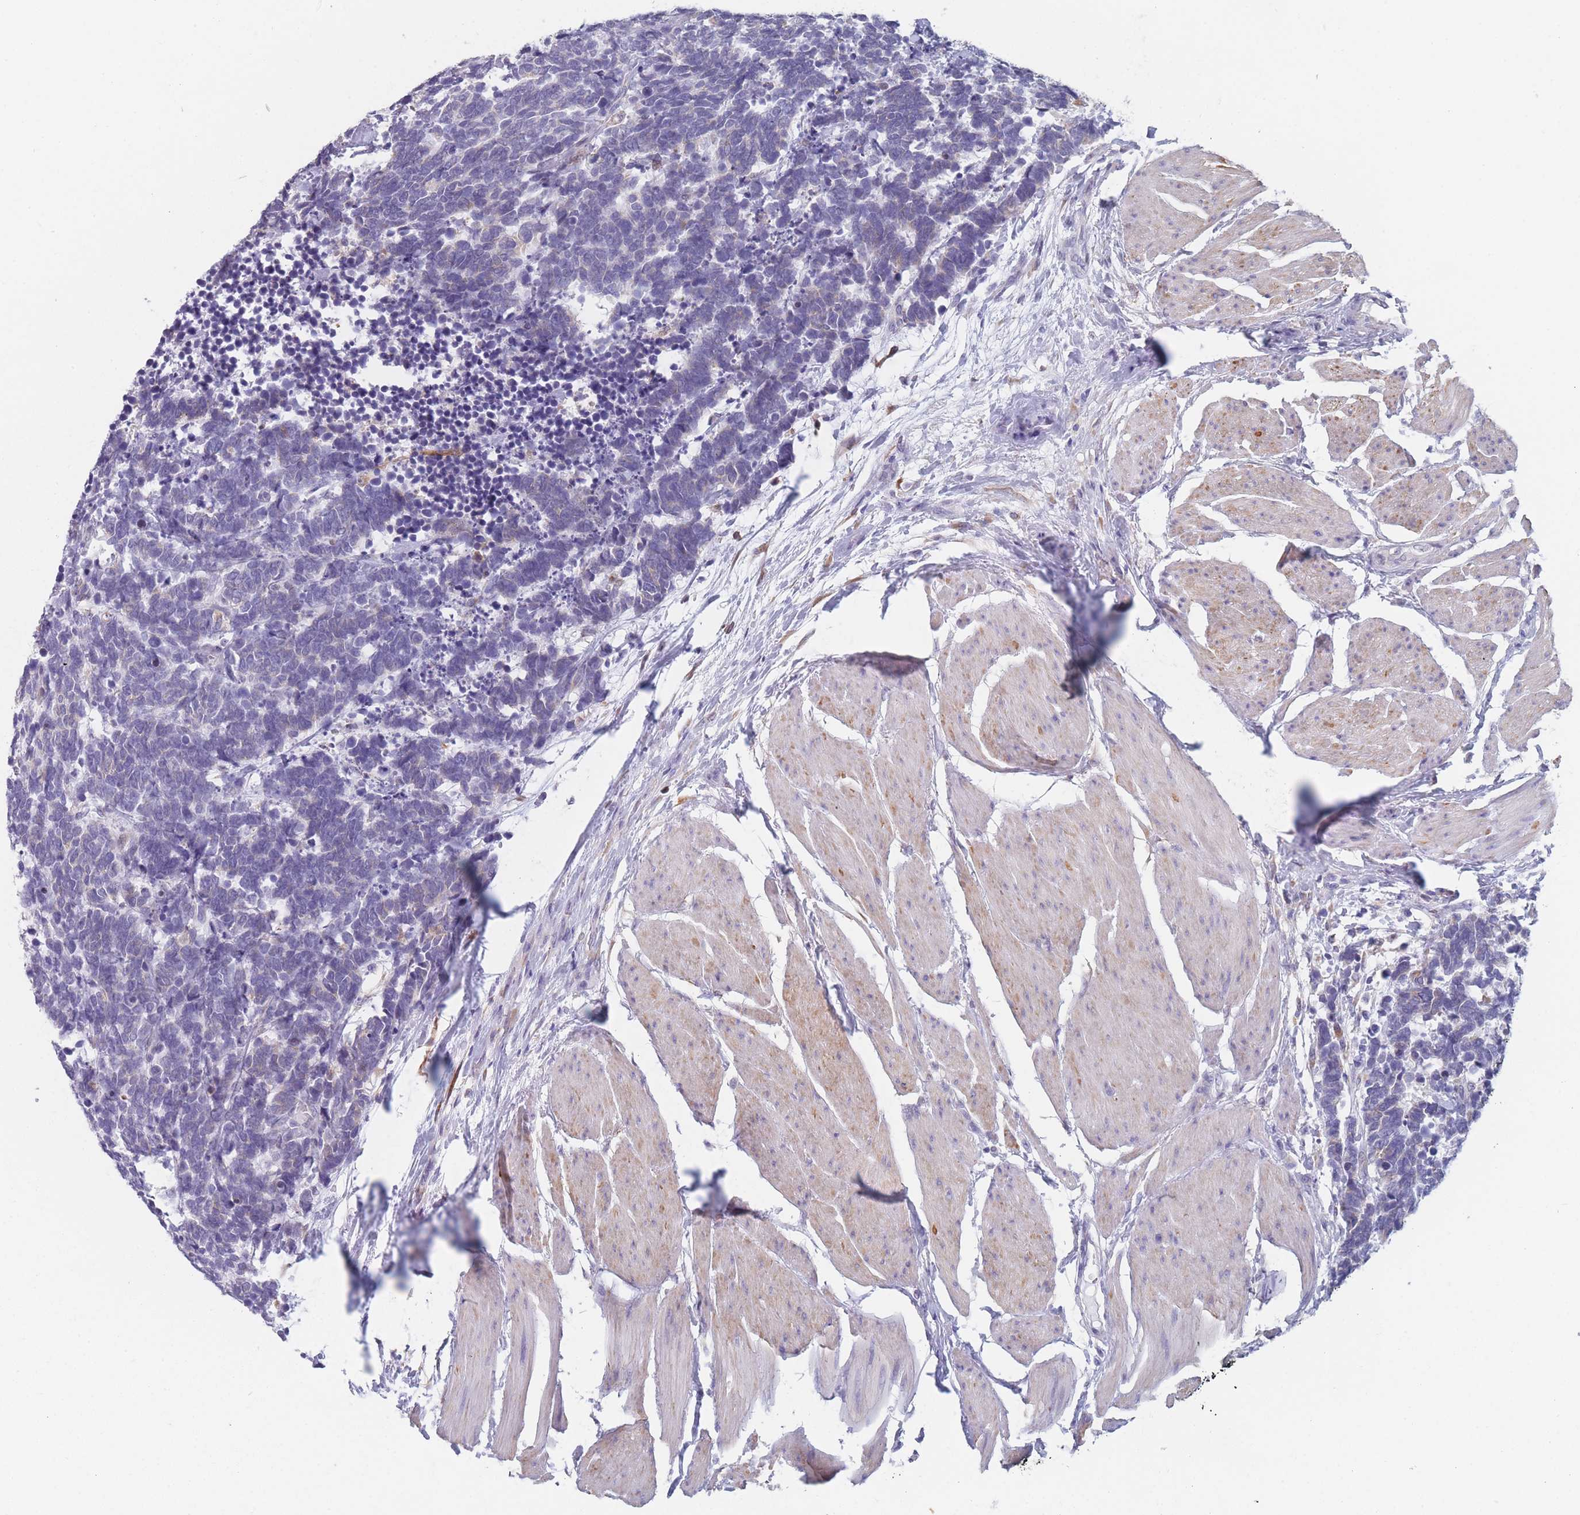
{"staining": {"intensity": "negative", "quantity": "none", "location": "none"}, "tissue": "carcinoid", "cell_type": "Tumor cells", "image_type": "cancer", "snomed": [{"axis": "morphology", "description": "Carcinoma, NOS"}, {"axis": "morphology", "description": "Carcinoid, malignant, NOS"}, {"axis": "topography", "description": "Urinary bladder"}], "caption": "Tumor cells show no significant protein positivity in carcinoid (malignant).", "gene": "TMED10", "patient": {"sex": "male", "age": 57}}